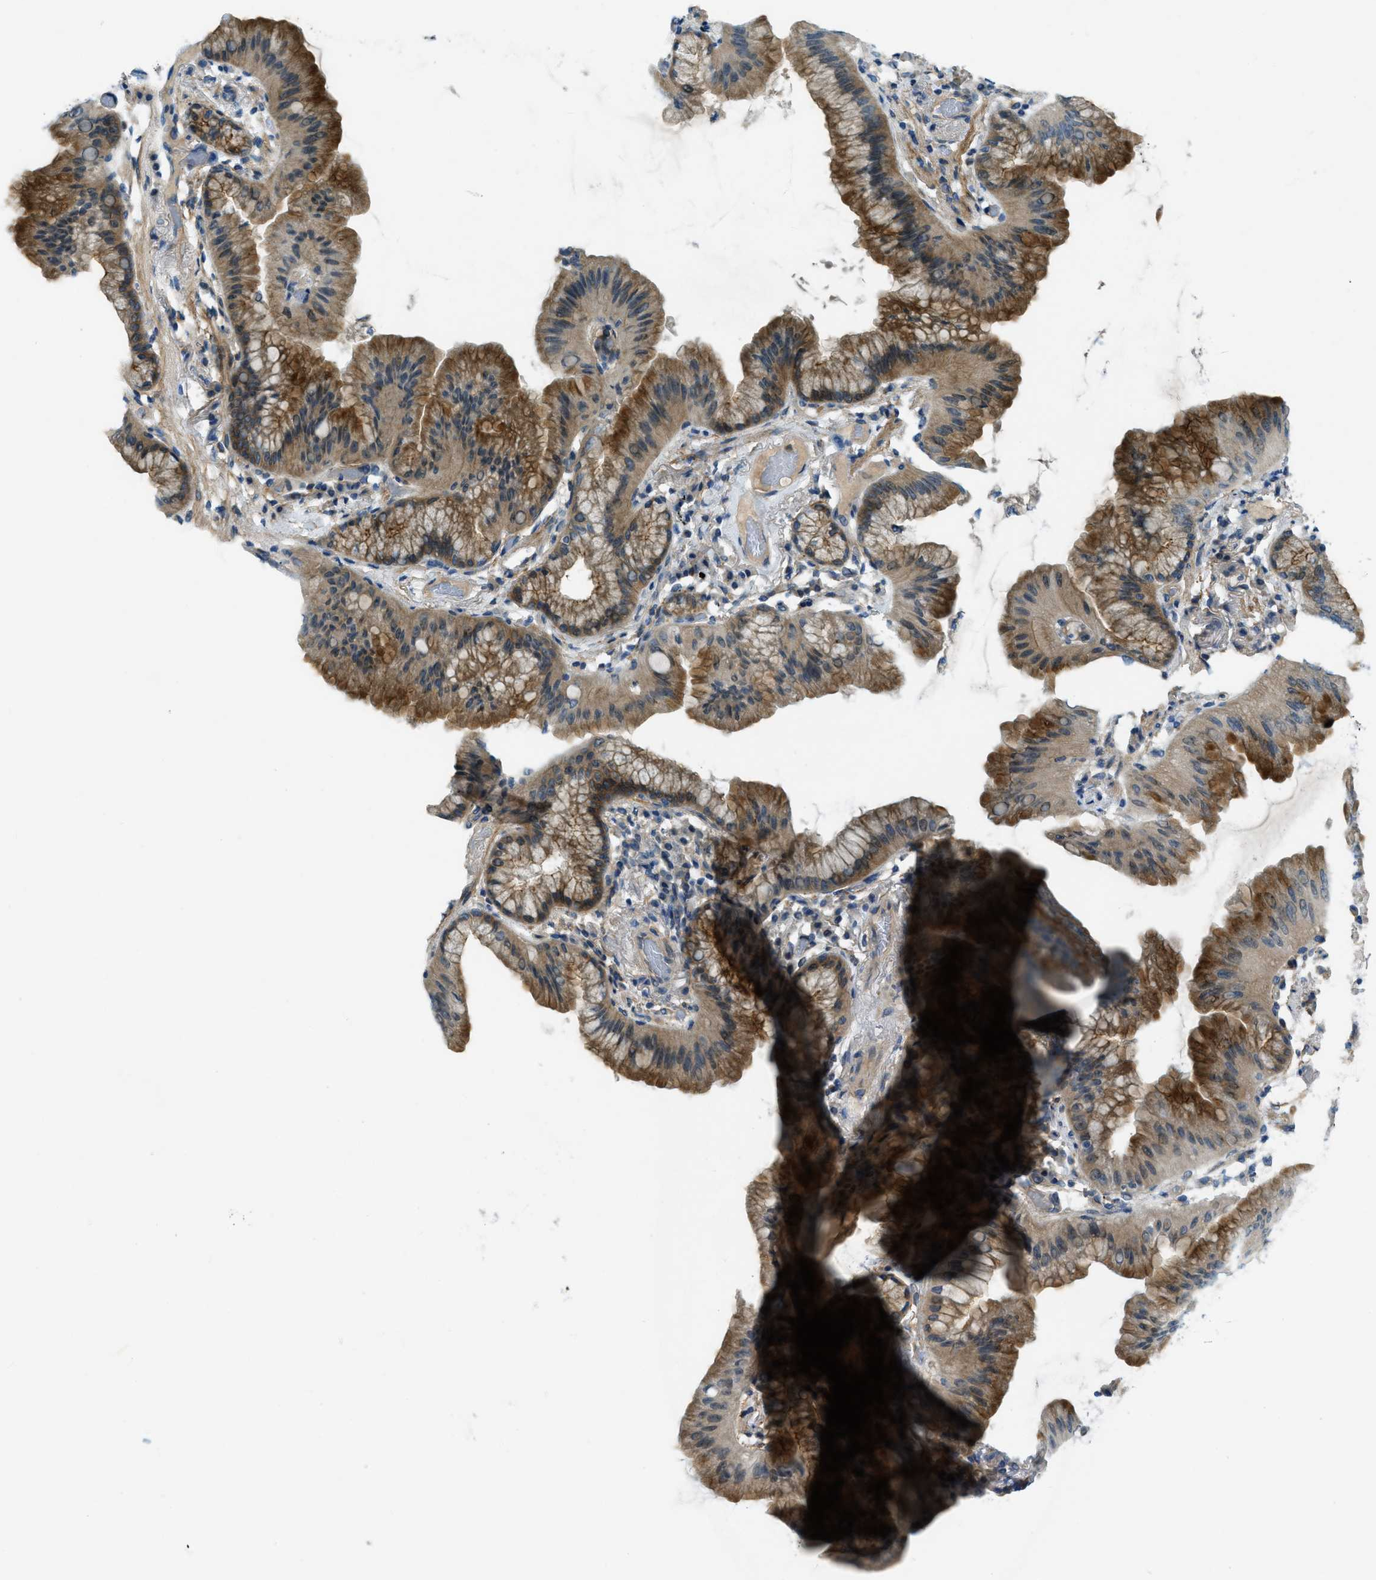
{"staining": {"intensity": "moderate", "quantity": ">75%", "location": "cytoplasmic/membranous"}, "tissue": "lung cancer", "cell_type": "Tumor cells", "image_type": "cancer", "snomed": [{"axis": "morphology", "description": "Normal tissue, NOS"}, {"axis": "morphology", "description": "Adenocarcinoma, NOS"}, {"axis": "topography", "description": "Bronchus"}, {"axis": "topography", "description": "Lung"}], "caption": "Immunohistochemical staining of lung cancer (adenocarcinoma) displays medium levels of moderate cytoplasmic/membranous staining in approximately >75% of tumor cells.", "gene": "SNX14", "patient": {"sex": "female", "age": 70}}